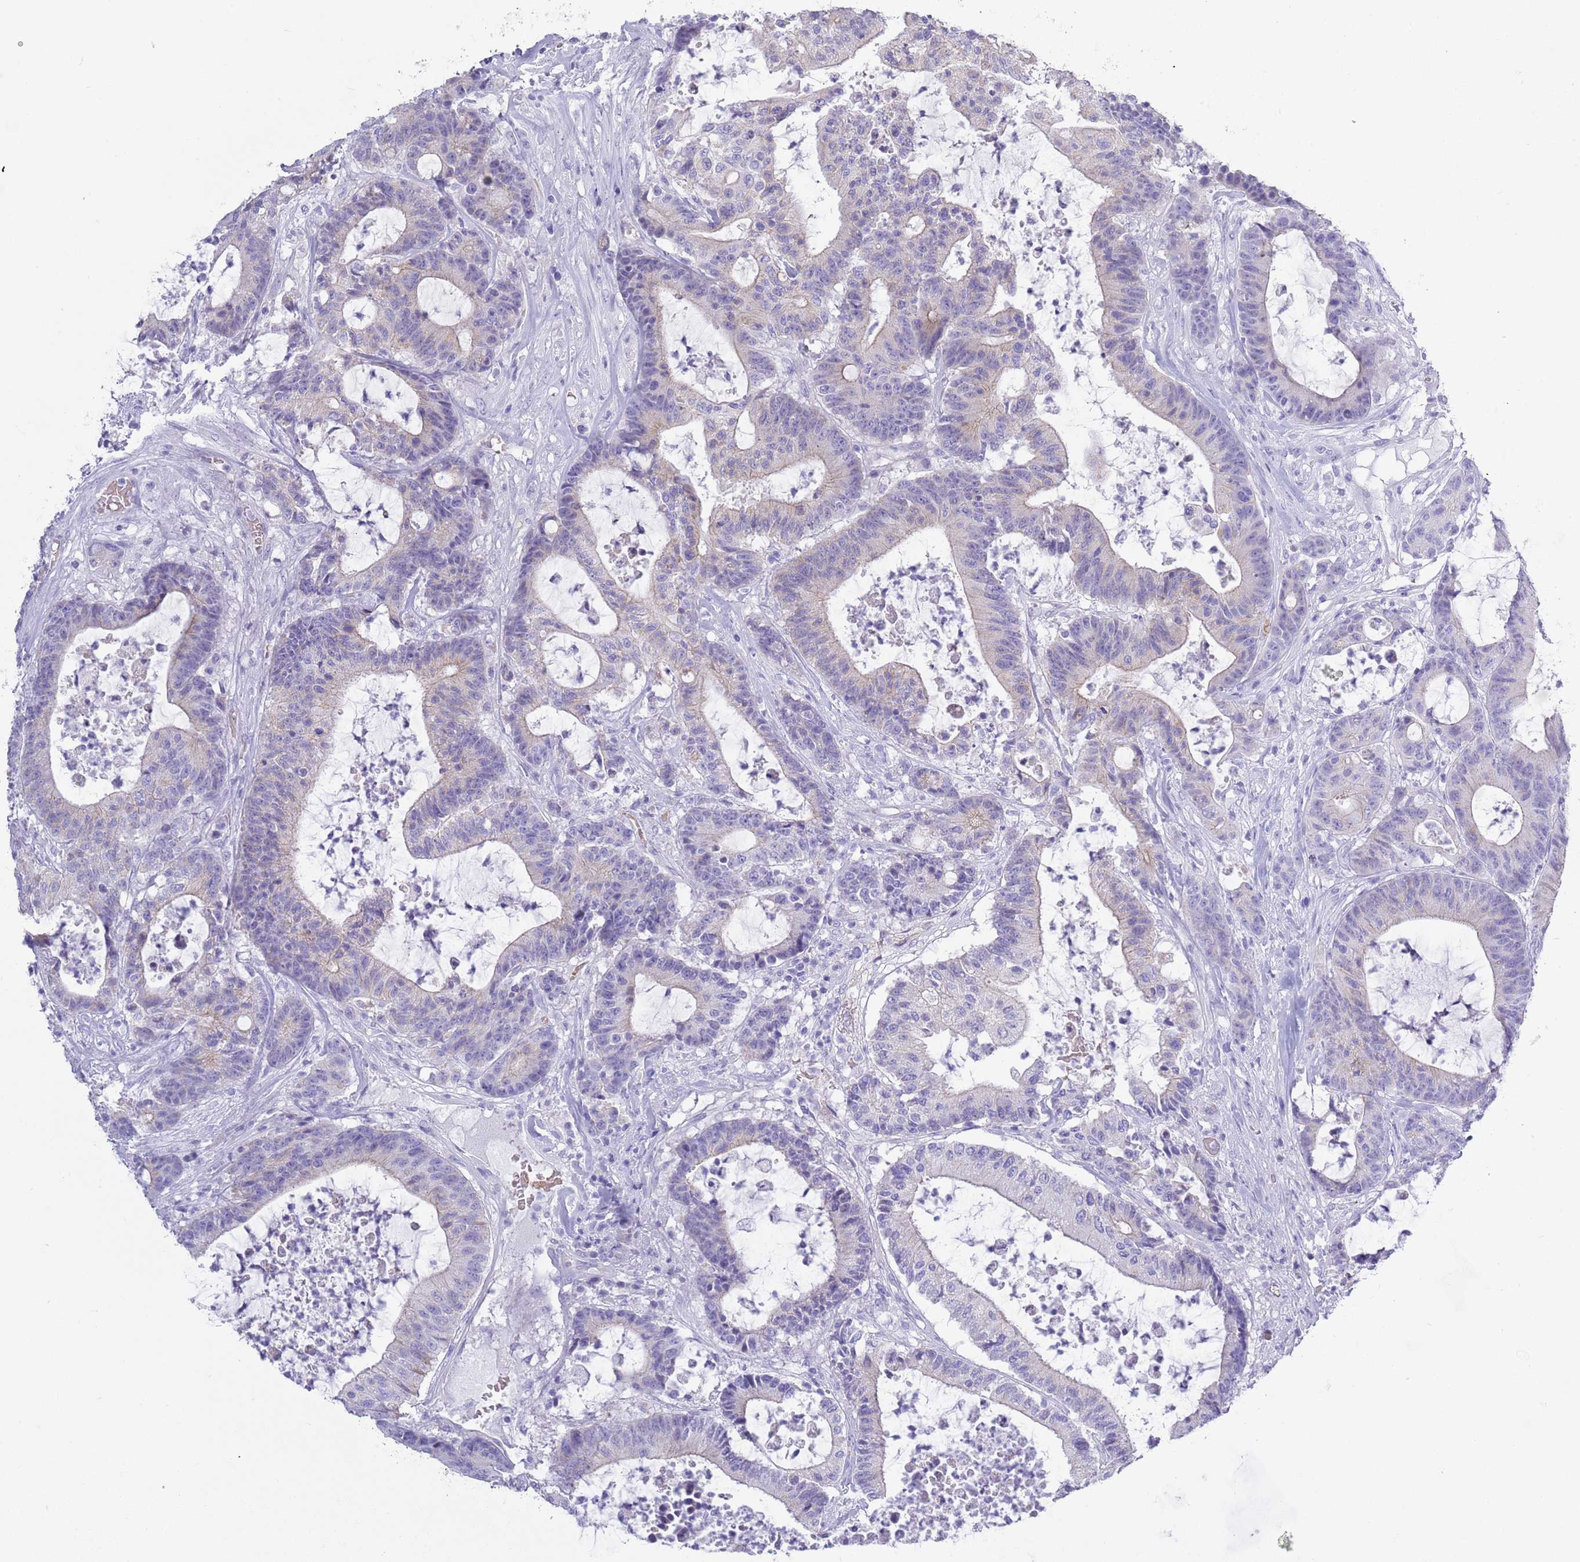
{"staining": {"intensity": "negative", "quantity": "none", "location": "none"}, "tissue": "colorectal cancer", "cell_type": "Tumor cells", "image_type": "cancer", "snomed": [{"axis": "morphology", "description": "Adenocarcinoma, NOS"}, {"axis": "topography", "description": "Colon"}], "caption": "Tumor cells are negative for protein expression in human adenocarcinoma (colorectal). (DAB (3,3'-diaminobenzidine) immunohistochemistry visualized using brightfield microscopy, high magnification).", "gene": "ACR", "patient": {"sex": "female", "age": 84}}